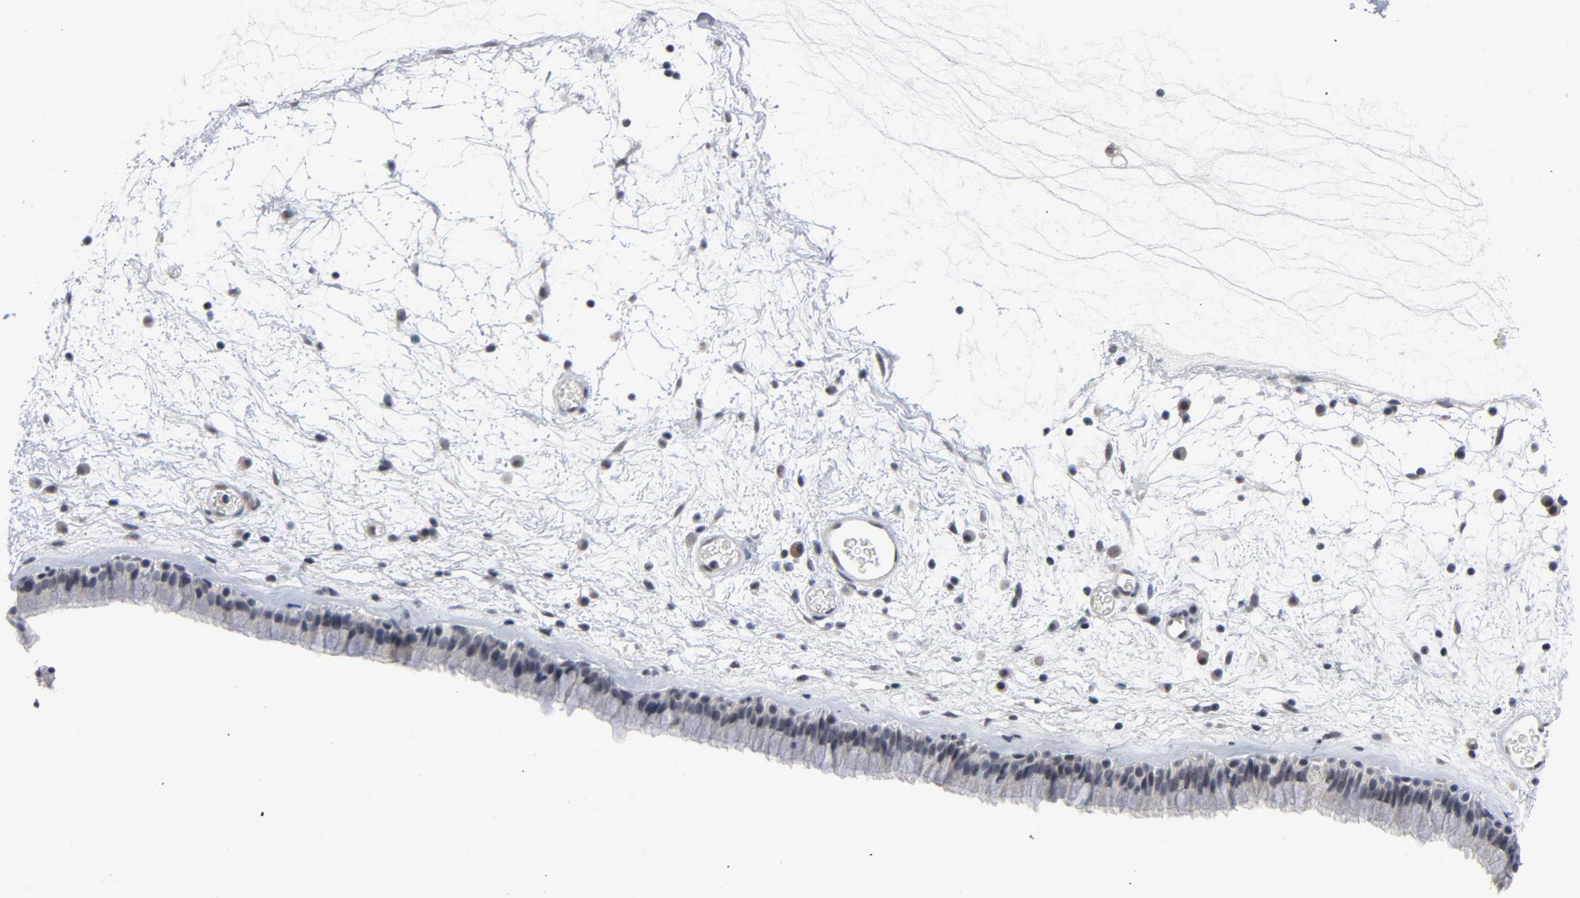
{"staining": {"intensity": "negative", "quantity": "none", "location": "none"}, "tissue": "nasopharynx", "cell_type": "Respiratory epithelial cells", "image_type": "normal", "snomed": [{"axis": "morphology", "description": "Normal tissue, NOS"}, {"axis": "morphology", "description": "Inflammation, NOS"}, {"axis": "topography", "description": "Nasopharynx"}], "caption": "The photomicrograph exhibits no significant positivity in respiratory epithelial cells of nasopharynx. (Stains: DAB (3,3'-diaminobenzidine) immunohistochemistry (IHC) with hematoxylin counter stain, Microscopy: brightfield microscopy at high magnification).", "gene": "GABPA", "patient": {"sex": "male", "age": 48}}